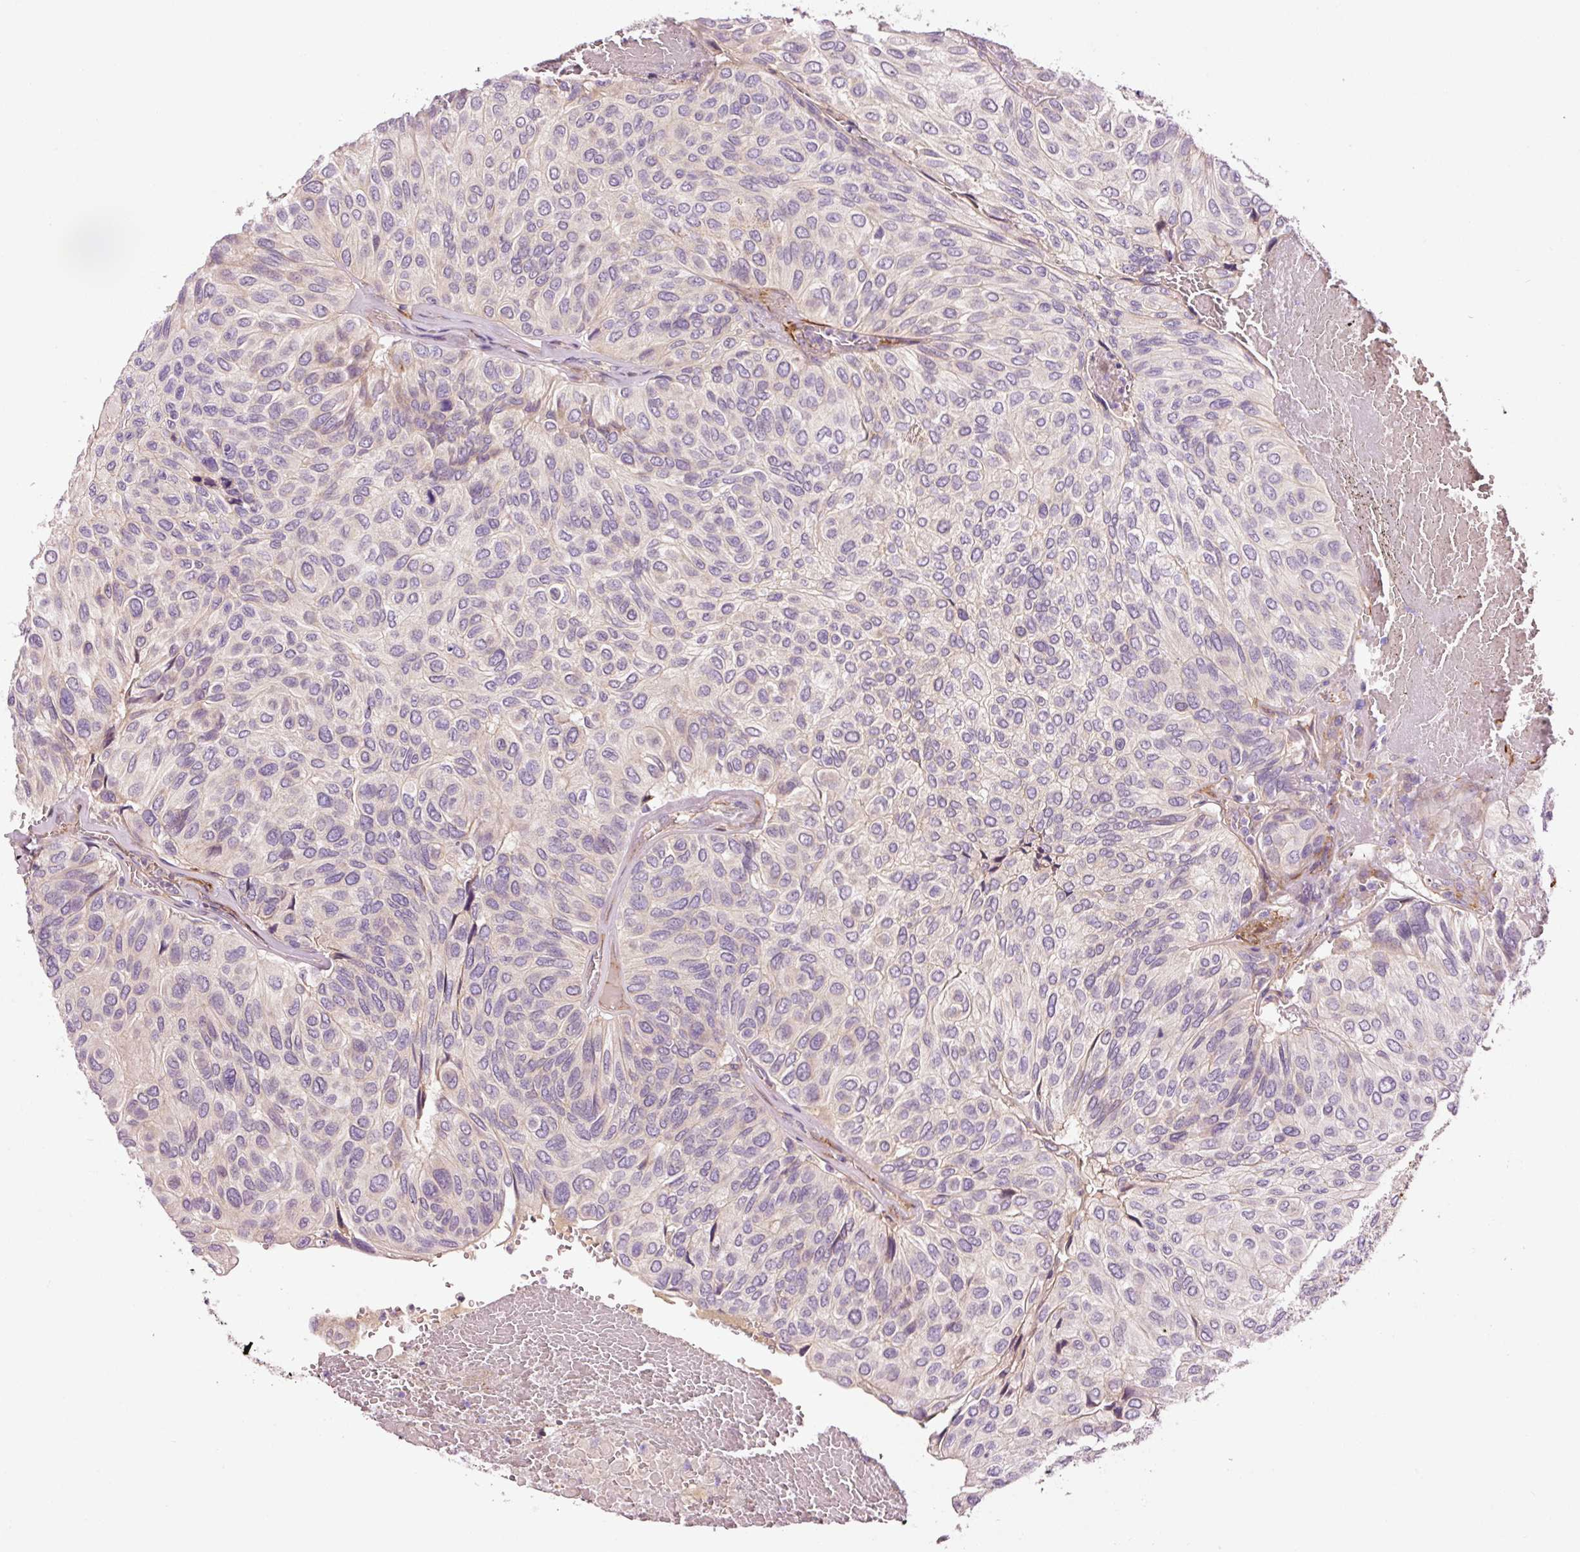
{"staining": {"intensity": "negative", "quantity": "none", "location": "none"}, "tissue": "urothelial cancer", "cell_type": "Tumor cells", "image_type": "cancer", "snomed": [{"axis": "morphology", "description": "Urothelial carcinoma, High grade"}, {"axis": "topography", "description": "Urinary bladder"}], "caption": "Tumor cells show no significant protein staining in urothelial cancer.", "gene": "ANKRD20A1", "patient": {"sex": "male", "age": 66}}